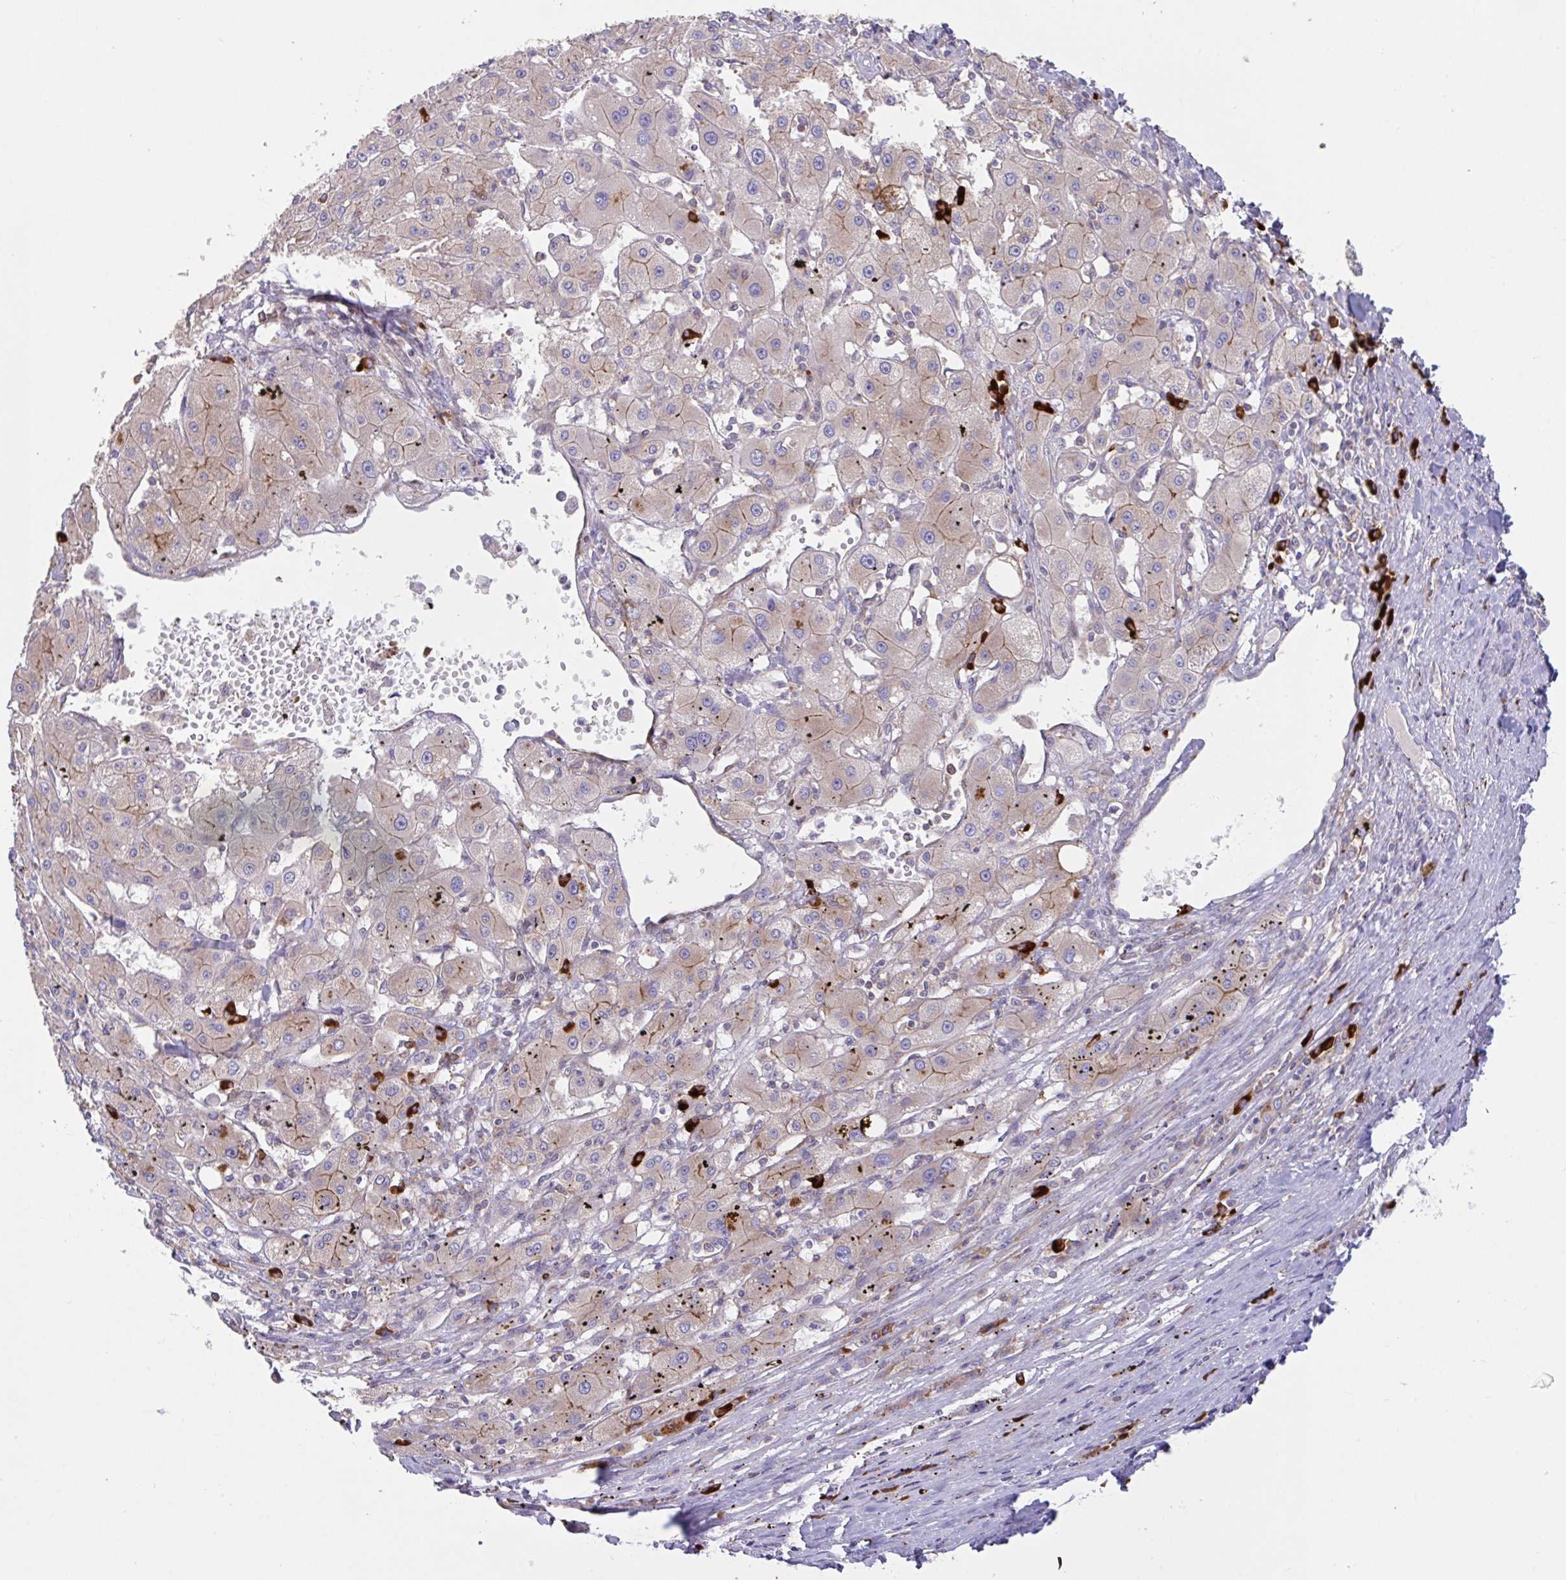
{"staining": {"intensity": "moderate", "quantity": "<25%", "location": "cytoplasmic/membranous"}, "tissue": "liver cancer", "cell_type": "Tumor cells", "image_type": "cancer", "snomed": [{"axis": "morphology", "description": "Carcinoma, Hepatocellular, NOS"}, {"axis": "topography", "description": "Liver"}], "caption": "Liver cancer (hepatocellular carcinoma) tissue displays moderate cytoplasmic/membranous staining in approximately <25% of tumor cells", "gene": "YARS2", "patient": {"sex": "male", "age": 72}}